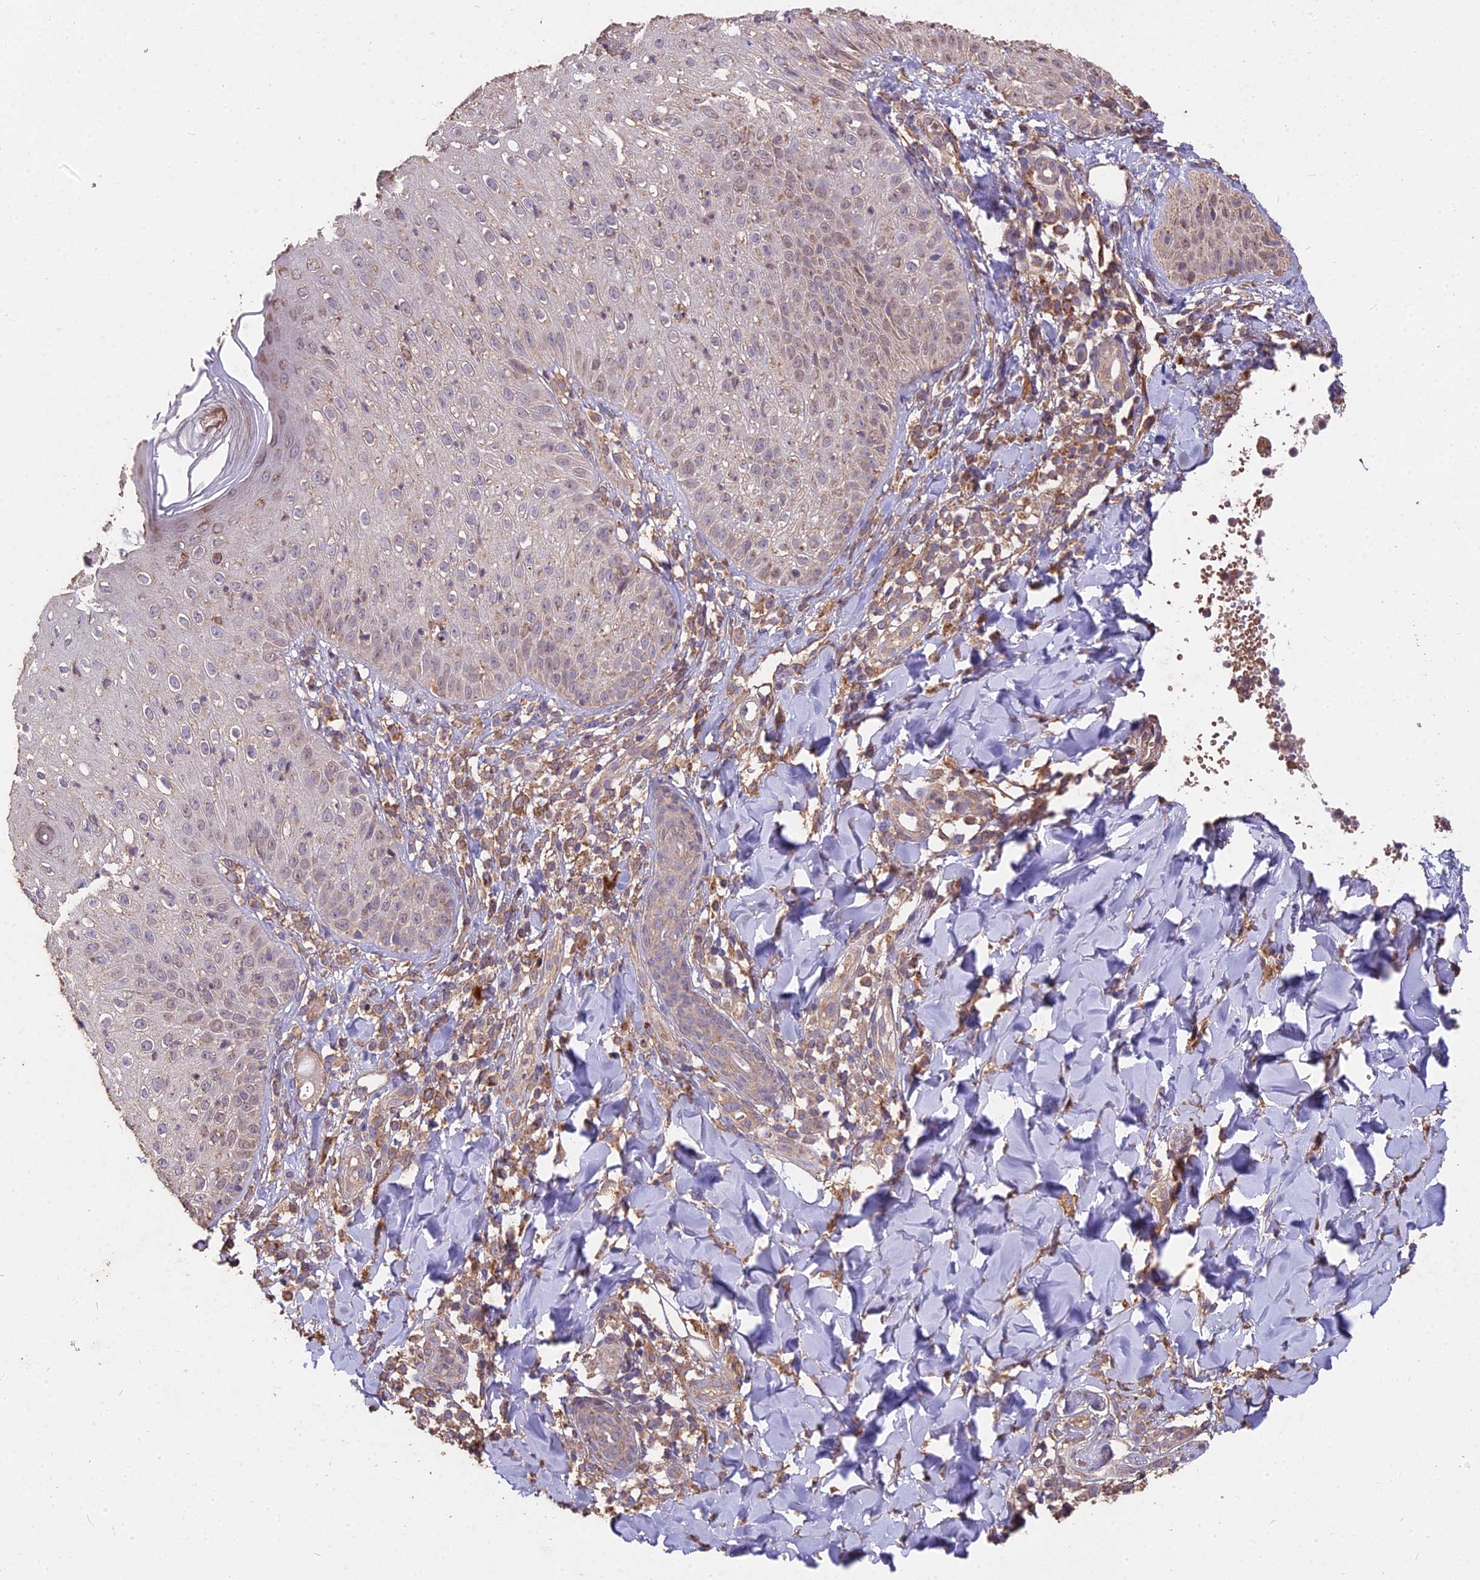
{"staining": {"intensity": "moderate", "quantity": "<25%", "location": "cytoplasmic/membranous"}, "tissue": "skin", "cell_type": "Epidermal cells", "image_type": "normal", "snomed": [{"axis": "morphology", "description": "Normal tissue, NOS"}, {"axis": "morphology", "description": "Inflammation, NOS"}, {"axis": "topography", "description": "Soft tissue"}, {"axis": "topography", "description": "Anal"}], "caption": "Protein positivity by immunohistochemistry (IHC) exhibits moderate cytoplasmic/membranous positivity in approximately <25% of epidermal cells in unremarkable skin. The staining was performed using DAB (3,3'-diaminobenzidine), with brown indicating positive protein expression. Nuclei are stained blue with hematoxylin.", "gene": "CEMIP2", "patient": {"sex": "female", "age": 15}}